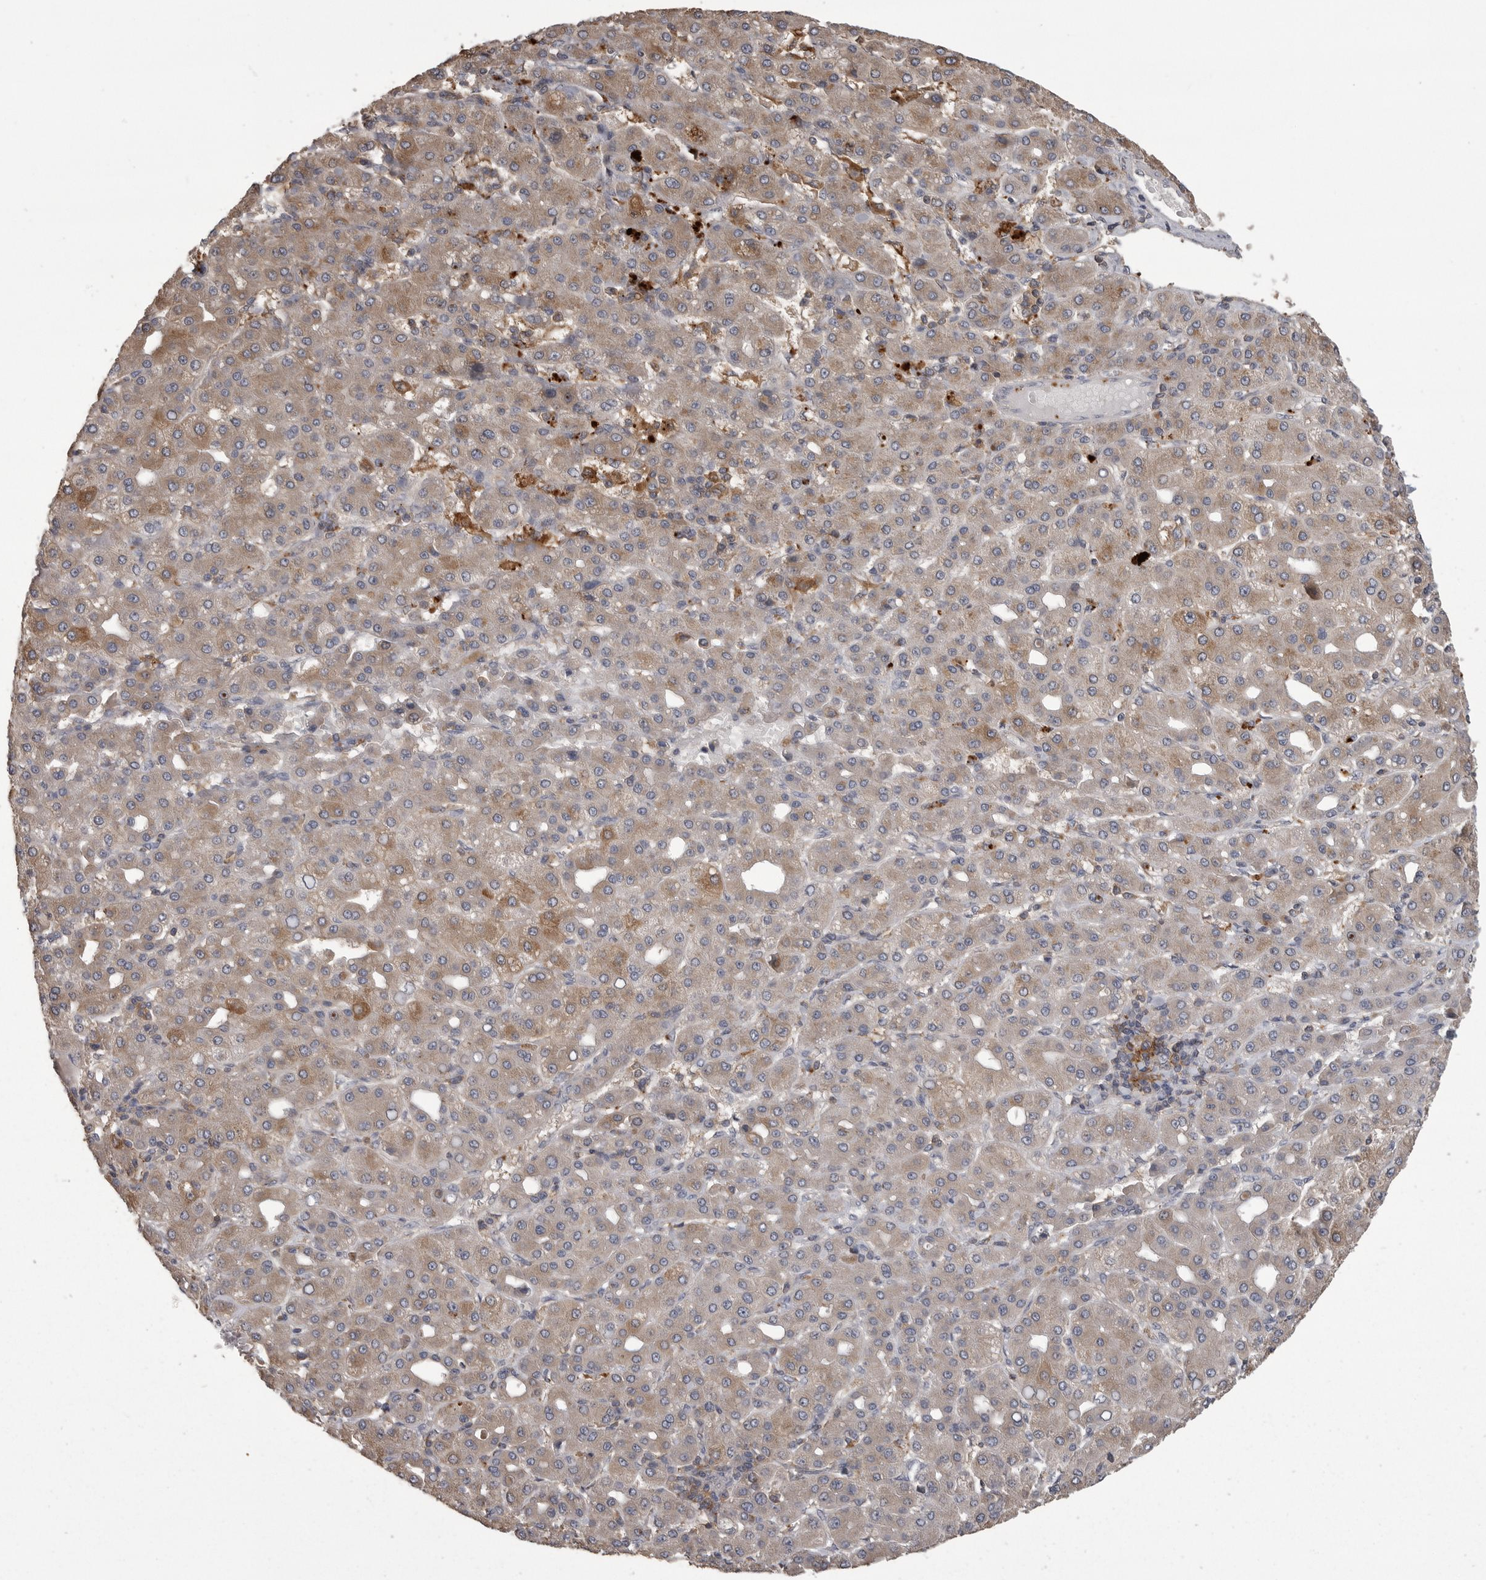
{"staining": {"intensity": "moderate", "quantity": "<25%", "location": "cytoplasmic/membranous"}, "tissue": "liver cancer", "cell_type": "Tumor cells", "image_type": "cancer", "snomed": [{"axis": "morphology", "description": "Carcinoma, Hepatocellular, NOS"}, {"axis": "topography", "description": "Liver"}], "caption": "A brown stain shows moderate cytoplasmic/membranous staining of a protein in human liver cancer (hepatocellular carcinoma) tumor cells.", "gene": "CMTM6", "patient": {"sex": "male", "age": 65}}